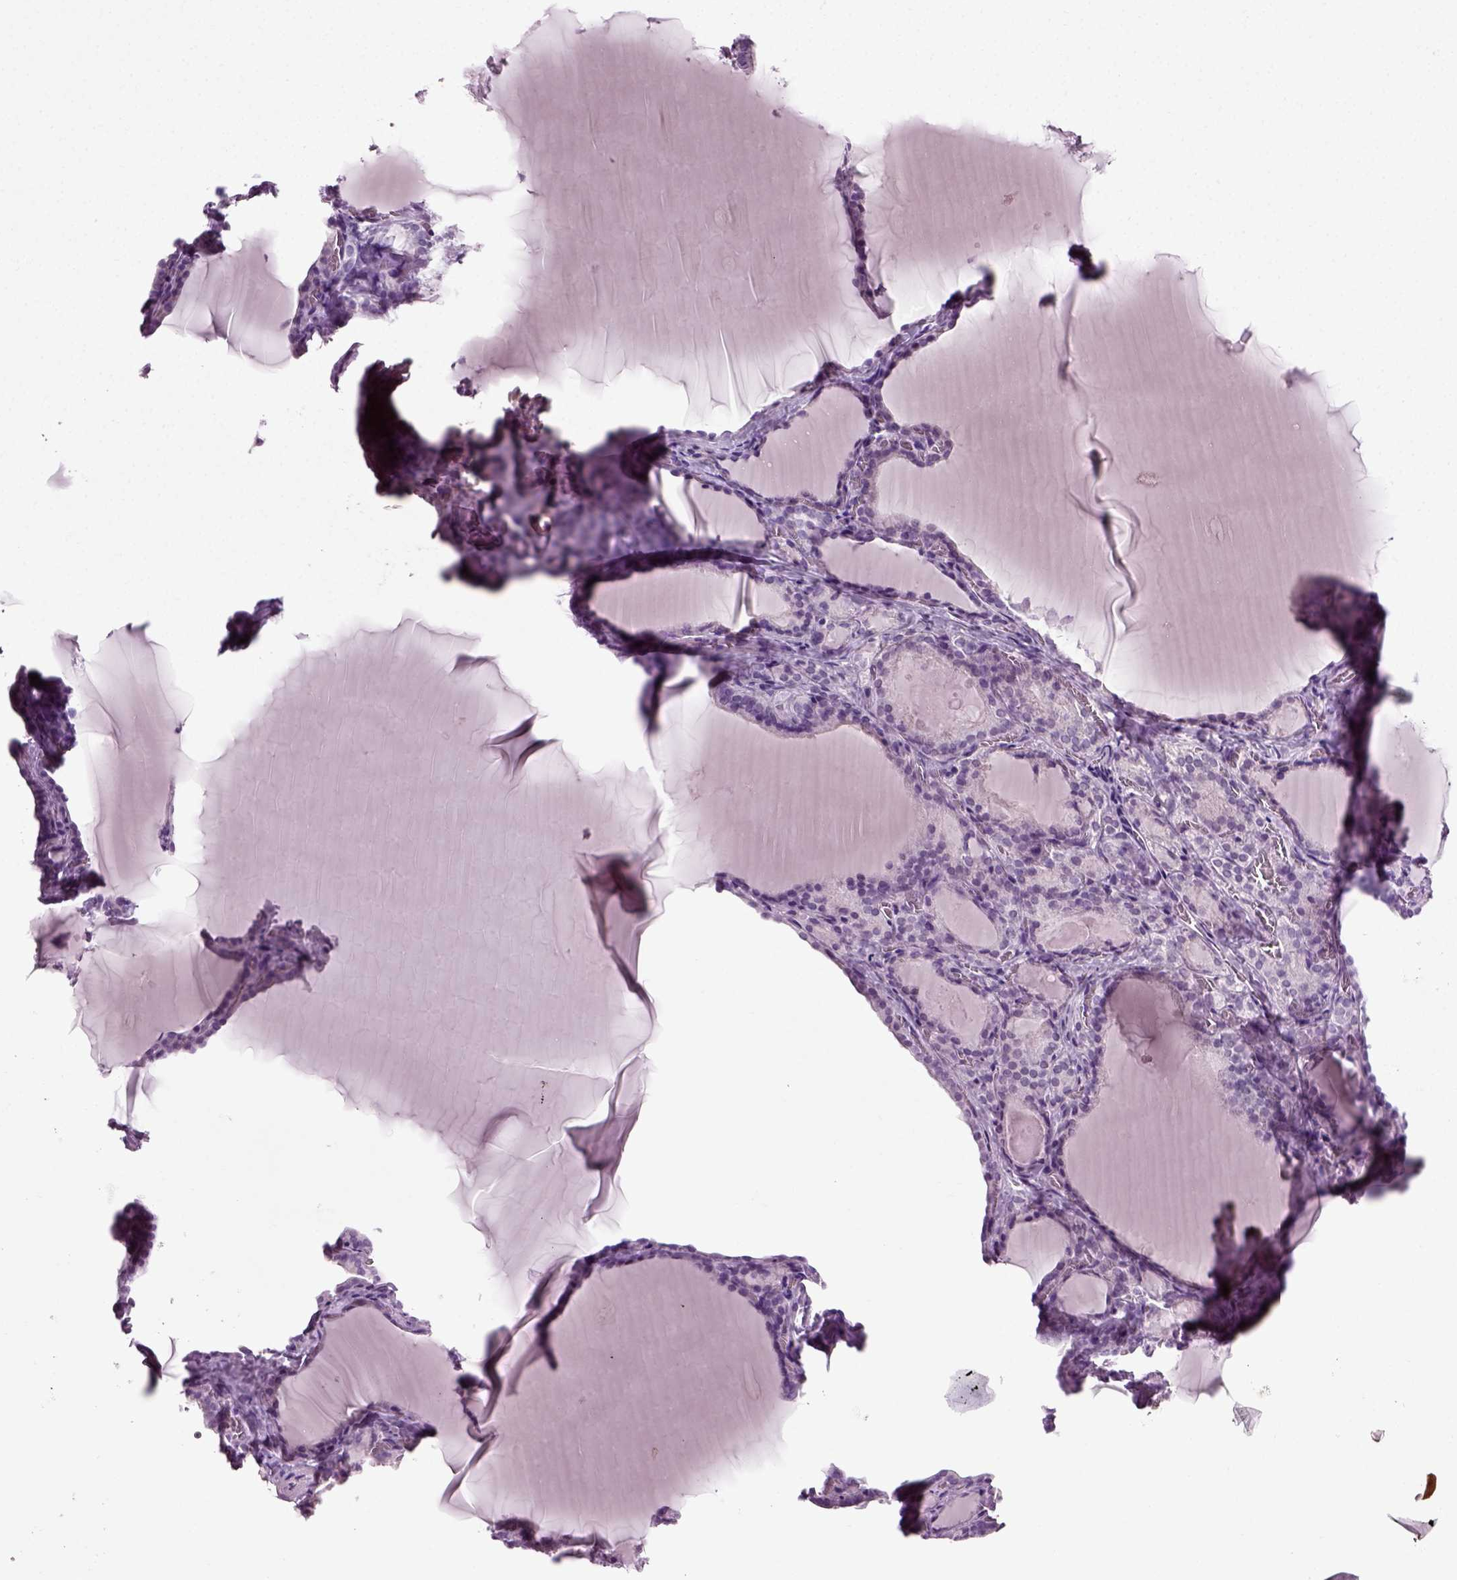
{"staining": {"intensity": "negative", "quantity": "none", "location": "none"}, "tissue": "thyroid gland", "cell_type": "Glandular cells", "image_type": "normal", "snomed": [{"axis": "morphology", "description": "Normal tissue, NOS"}, {"axis": "morphology", "description": "Hyperplasia, NOS"}, {"axis": "topography", "description": "Thyroid gland"}], "caption": "Immunohistochemistry (IHC) of benign thyroid gland exhibits no staining in glandular cells.", "gene": "ZC2HC1C", "patient": {"sex": "female", "age": 27}}